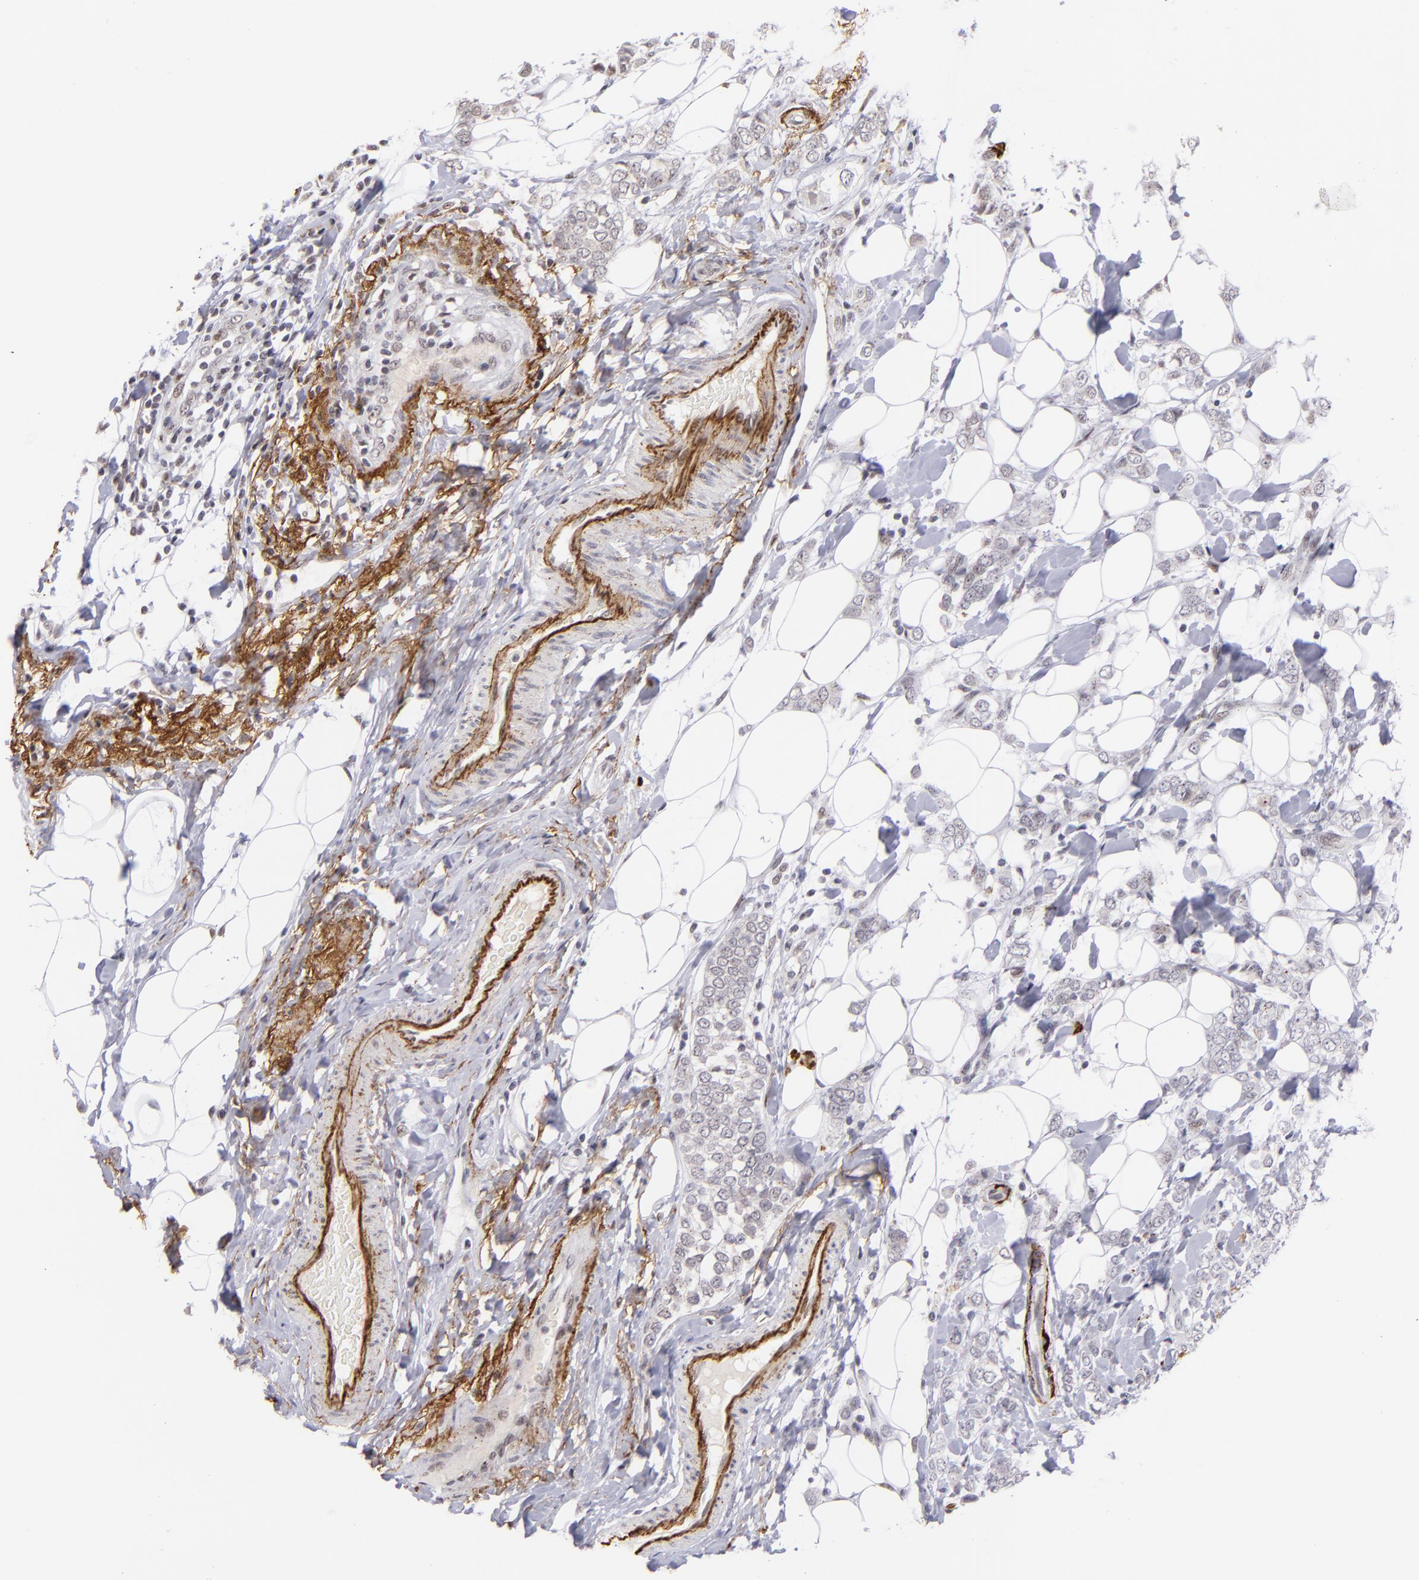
{"staining": {"intensity": "negative", "quantity": "none", "location": "none"}, "tissue": "breast cancer", "cell_type": "Tumor cells", "image_type": "cancer", "snomed": [{"axis": "morphology", "description": "Normal tissue, NOS"}, {"axis": "morphology", "description": "Lobular carcinoma"}, {"axis": "topography", "description": "Breast"}], "caption": "DAB immunohistochemical staining of human breast cancer (lobular carcinoma) exhibits no significant positivity in tumor cells.", "gene": "RXRG", "patient": {"sex": "female", "age": 47}}